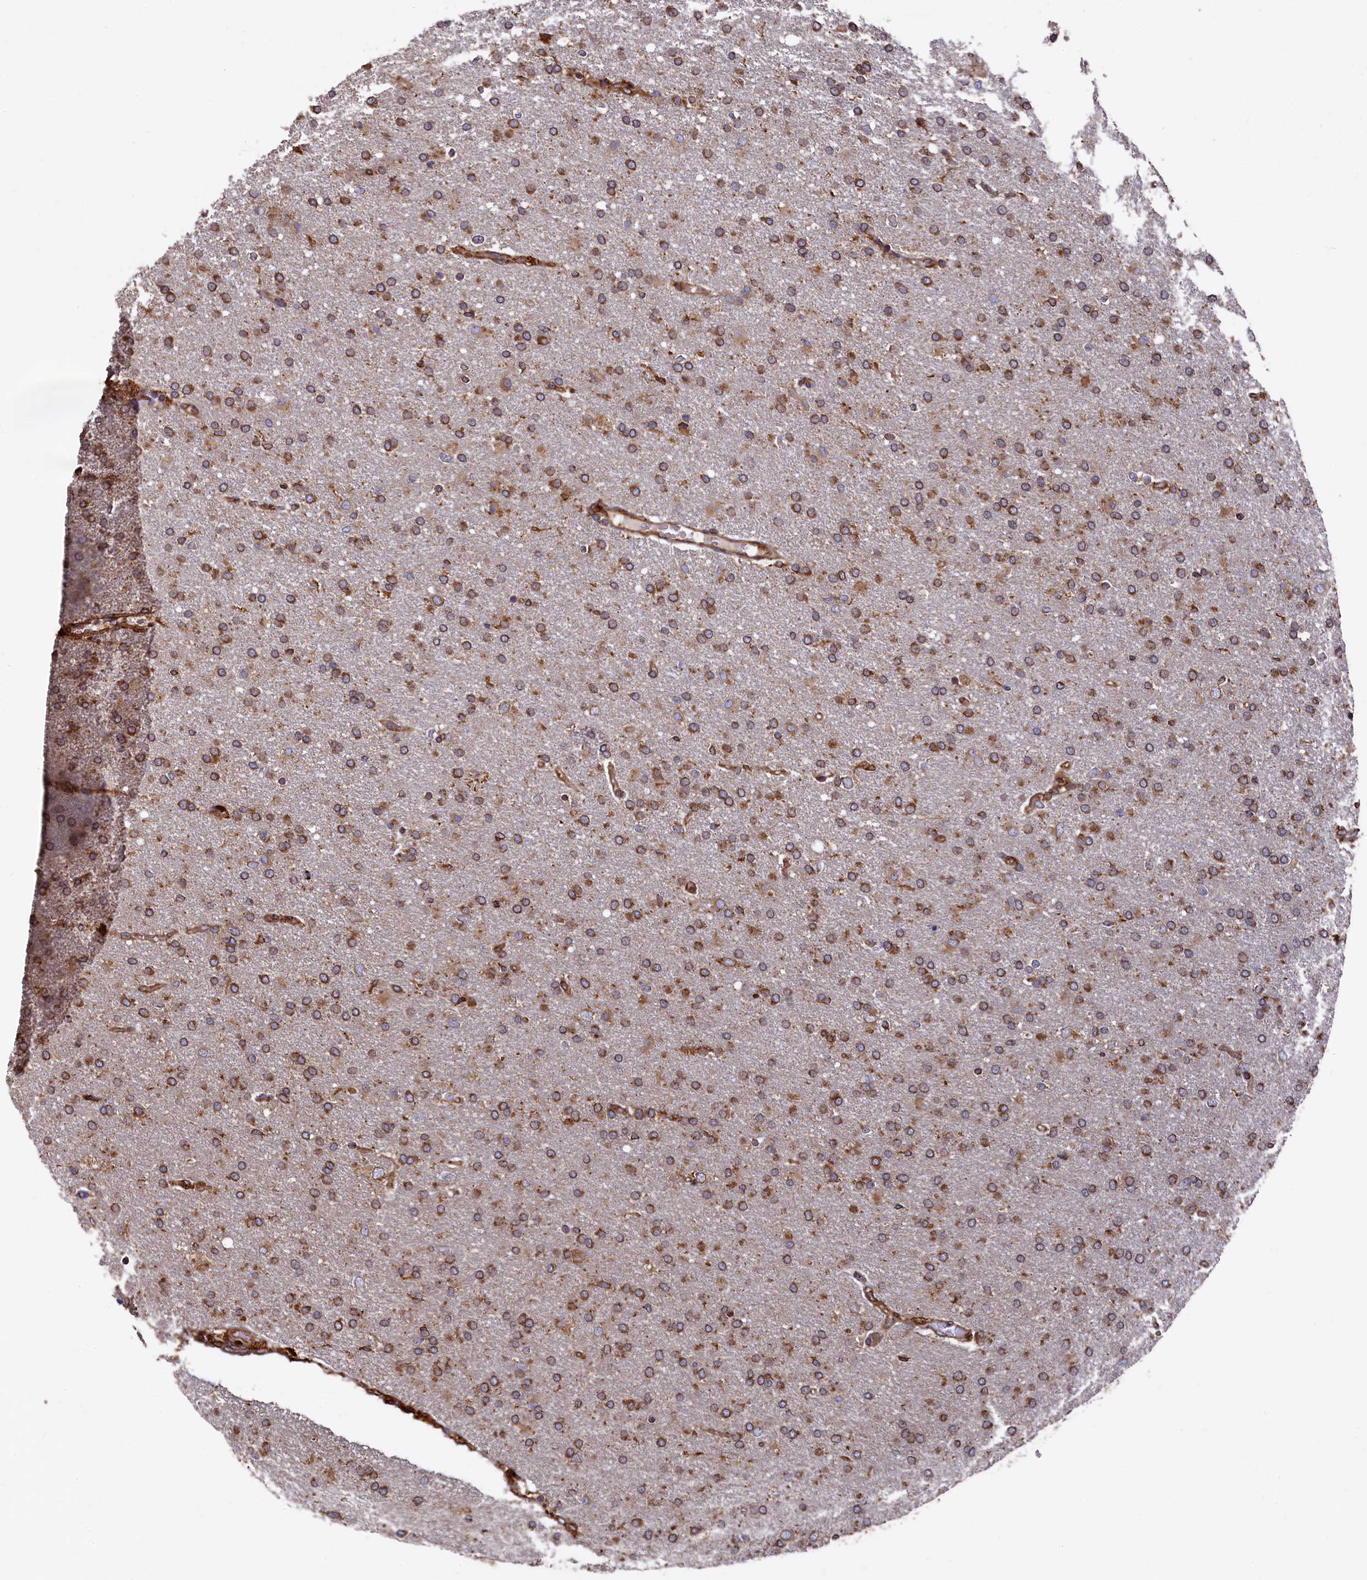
{"staining": {"intensity": "moderate", "quantity": ">75%", "location": "cytoplasmic/membranous"}, "tissue": "glioma", "cell_type": "Tumor cells", "image_type": "cancer", "snomed": [{"axis": "morphology", "description": "Glioma, malignant, High grade"}, {"axis": "topography", "description": "Brain"}], "caption": "Immunohistochemistry (DAB (3,3'-diaminobenzidine)) staining of malignant glioma (high-grade) shows moderate cytoplasmic/membranous protein staining in about >75% of tumor cells.", "gene": "NEURL1B", "patient": {"sex": "male", "age": 72}}